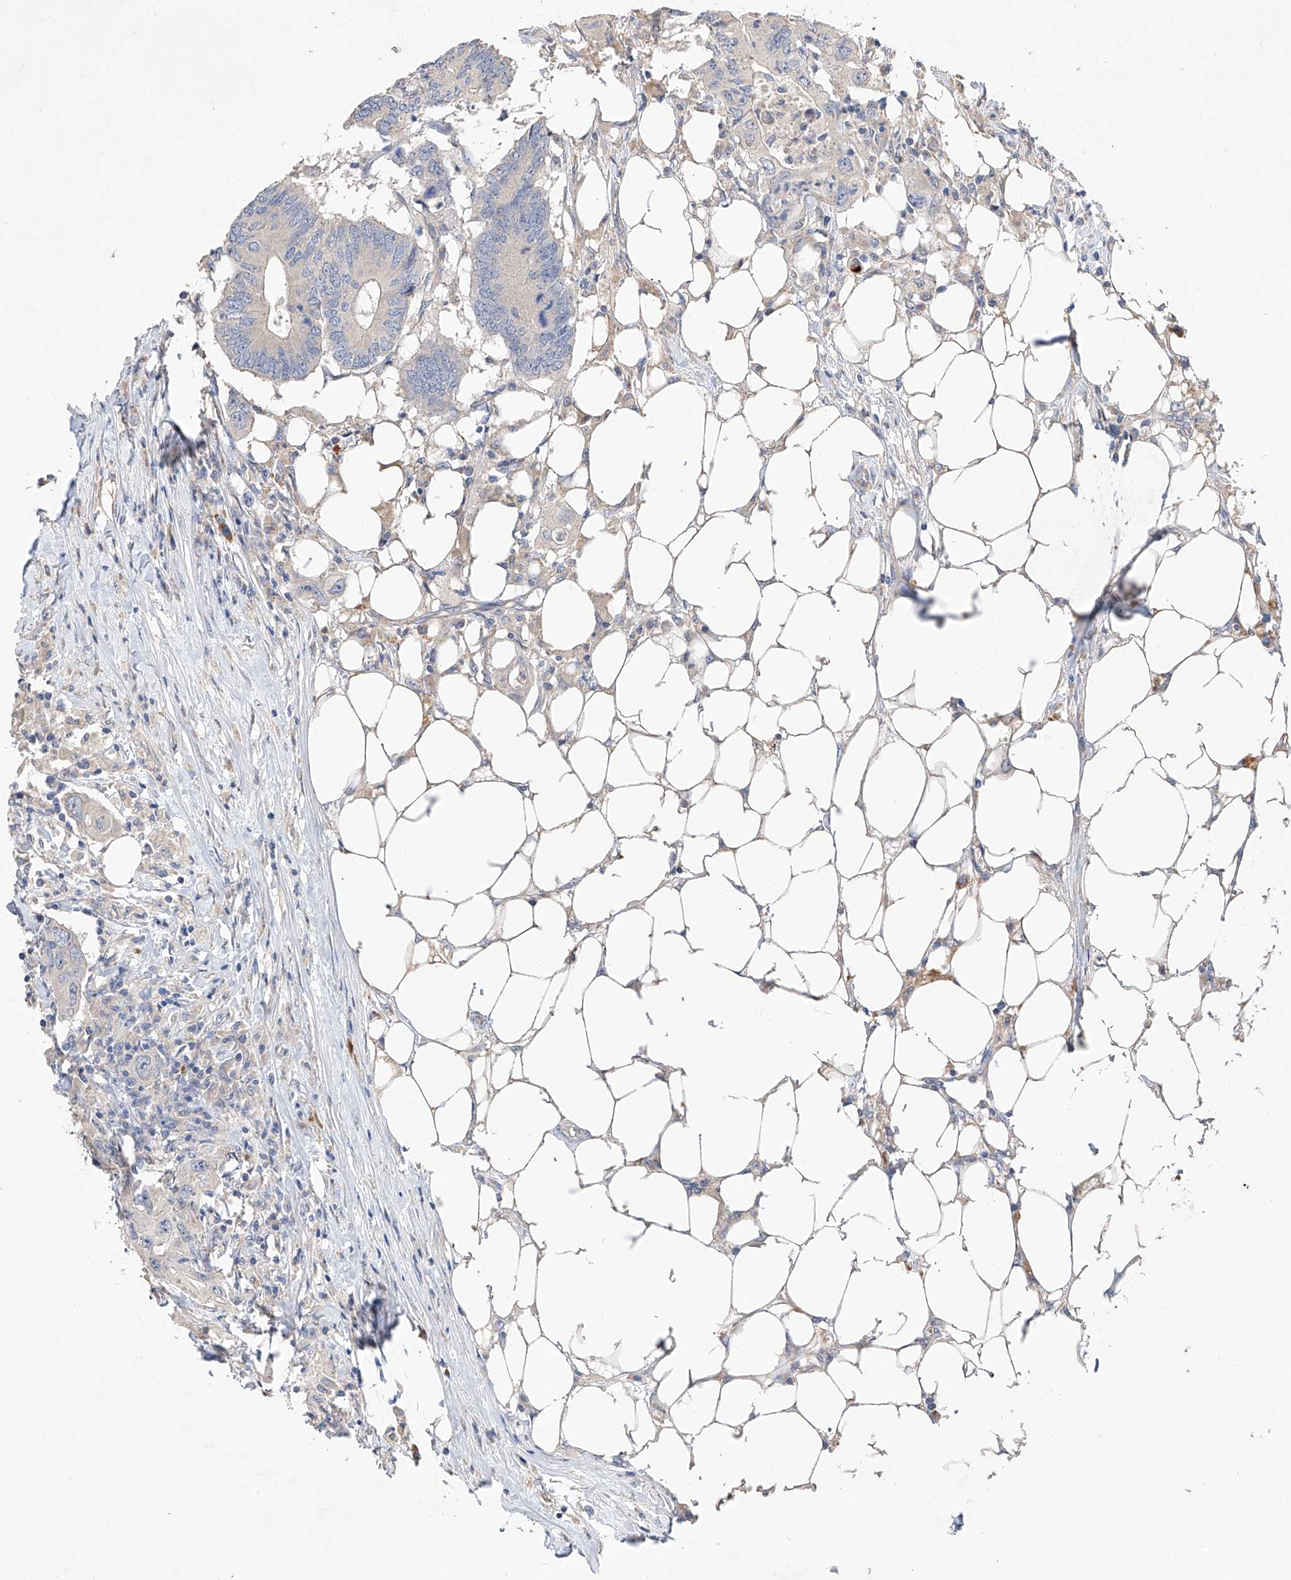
{"staining": {"intensity": "negative", "quantity": "none", "location": "none"}, "tissue": "colorectal cancer", "cell_type": "Tumor cells", "image_type": "cancer", "snomed": [{"axis": "morphology", "description": "Adenocarcinoma, NOS"}, {"axis": "topography", "description": "Colon"}], "caption": "This is an immunohistochemistry image of adenocarcinoma (colorectal). There is no staining in tumor cells.", "gene": "AMD1", "patient": {"sex": "male", "age": 71}}